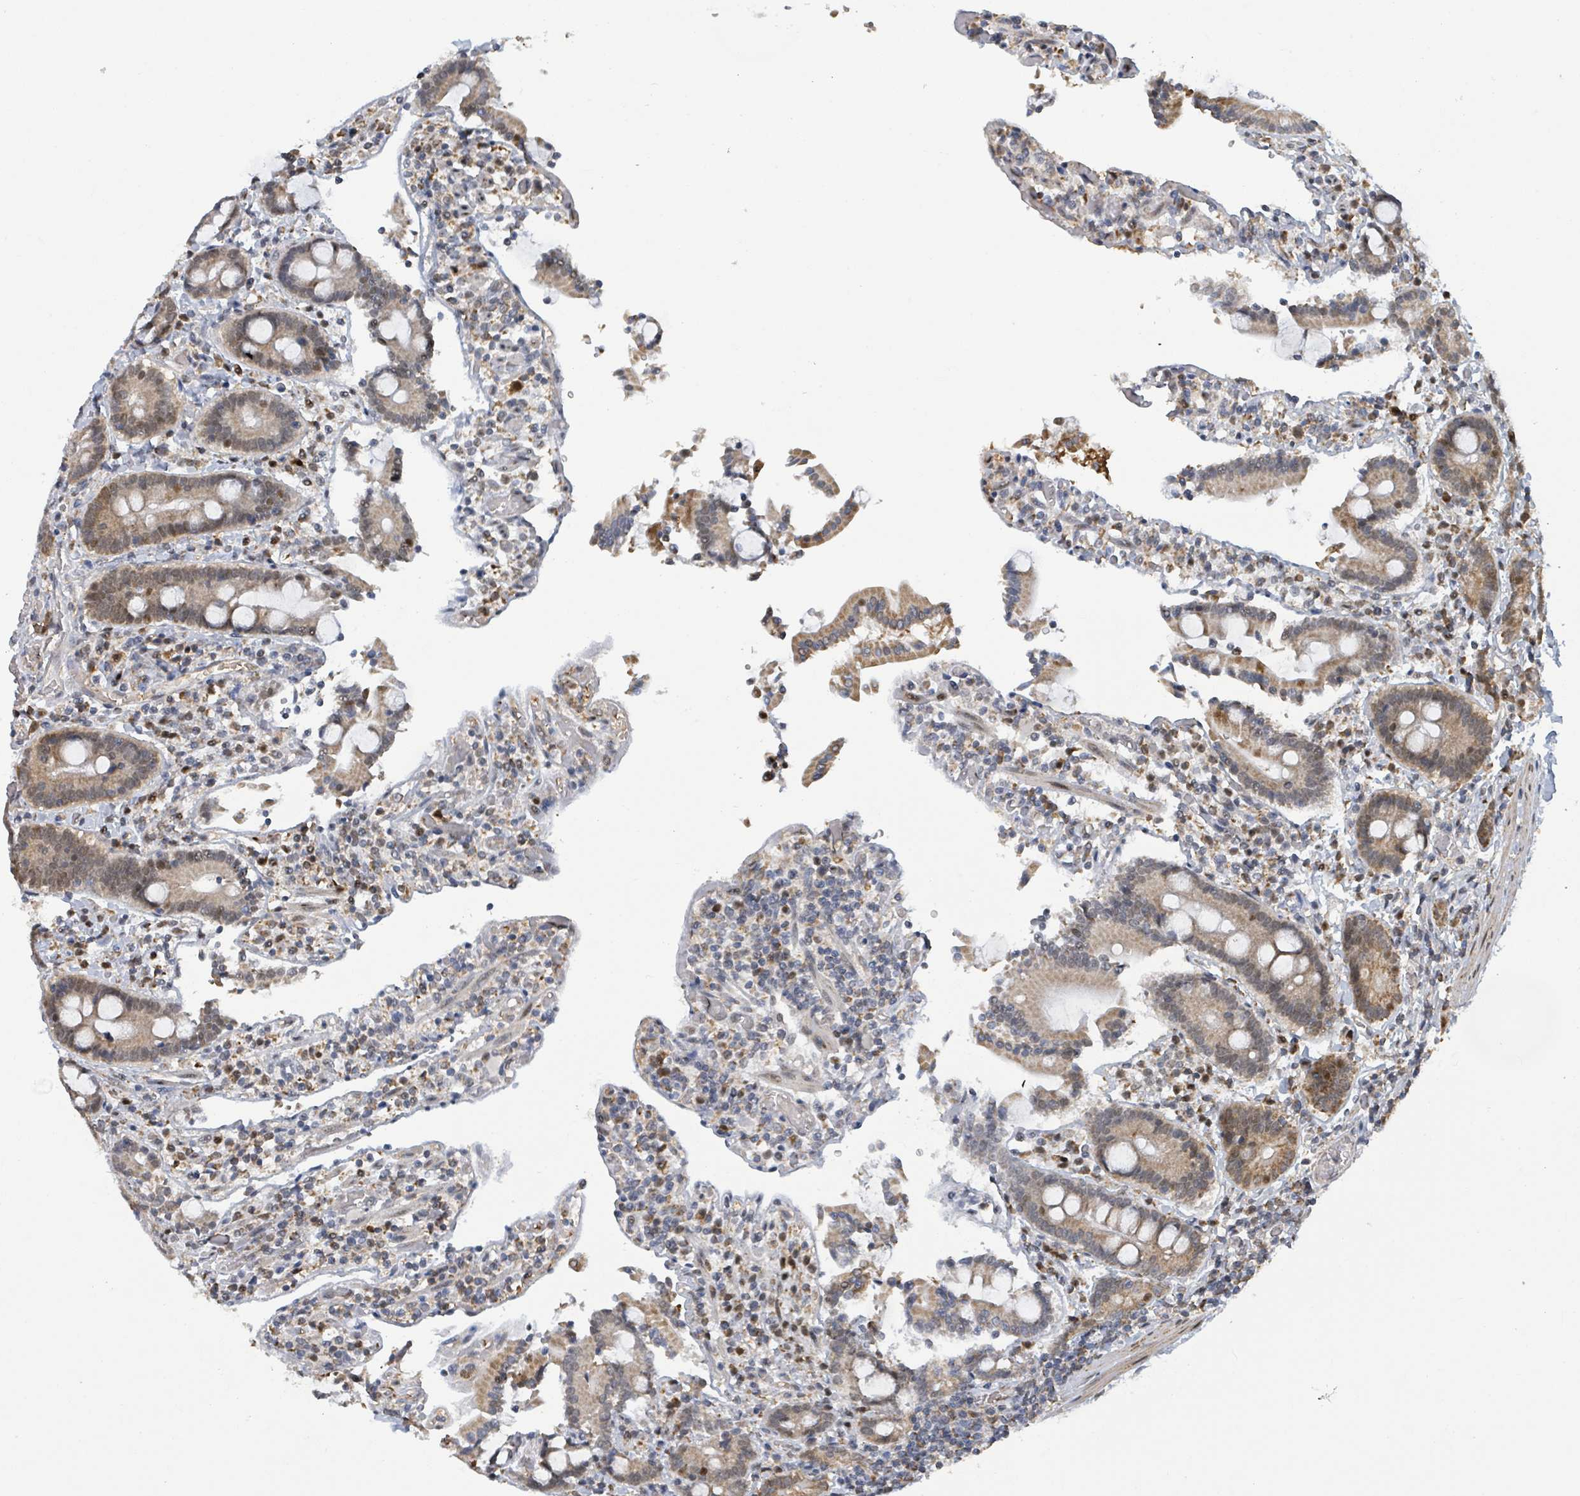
{"staining": {"intensity": "moderate", "quantity": ">75%", "location": "cytoplasmic/membranous"}, "tissue": "duodenum", "cell_type": "Glandular cells", "image_type": "normal", "snomed": [{"axis": "morphology", "description": "Normal tissue, NOS"}, {"axis": "topography", "description": "Duodenum"}], "caption": "A photomicrograph of human duodenum stained for a protein displays moderate cytoplasmic/membranous brown staining in glandular cells. (brown staining indicates protein expression, while blue staining denotes nuclei).", "gene": "PSMB7", "patient": {"sex": "male", "age": 55}}